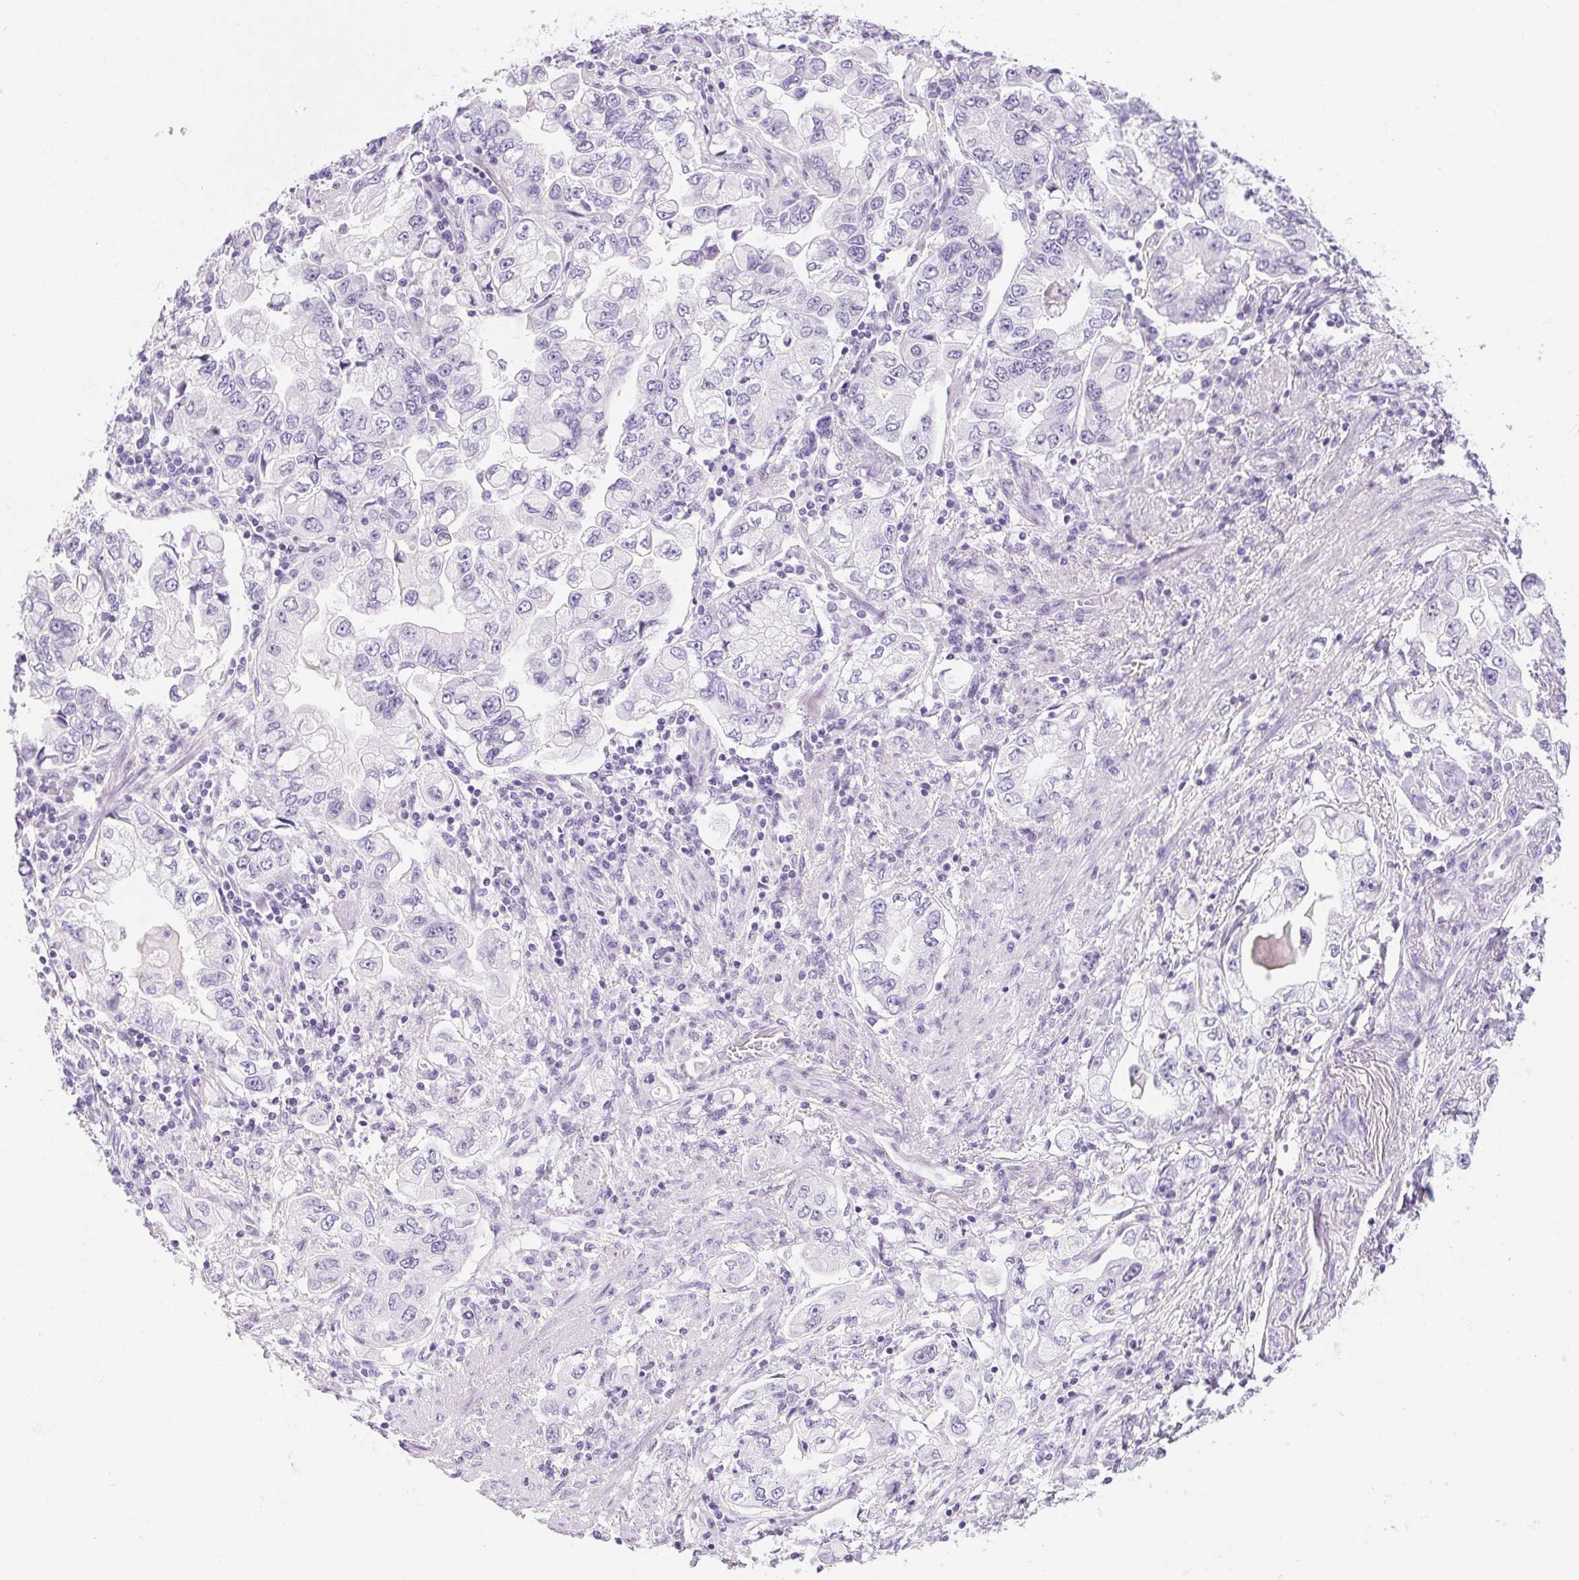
{"staining": {"intensity": "negative", "quantity": "none", "location": "none"}, "tissue": "stomach cancer", "cell_type": "Tumor cells", "image_type": "cancer", "snomed": [{"axis": "morphology", "description": "Adenocarcinoma, NOS"}, {"axis": "topography", "description": "Stomach, lower"}], "caption": "Immunohistochemistry (IHC) of human stomach cancer (adenocarcinoma) demonstrates no positivity in tumor cells.", "gene": "CYP21A2", "patient": {"sex": "female", "age": 93}}